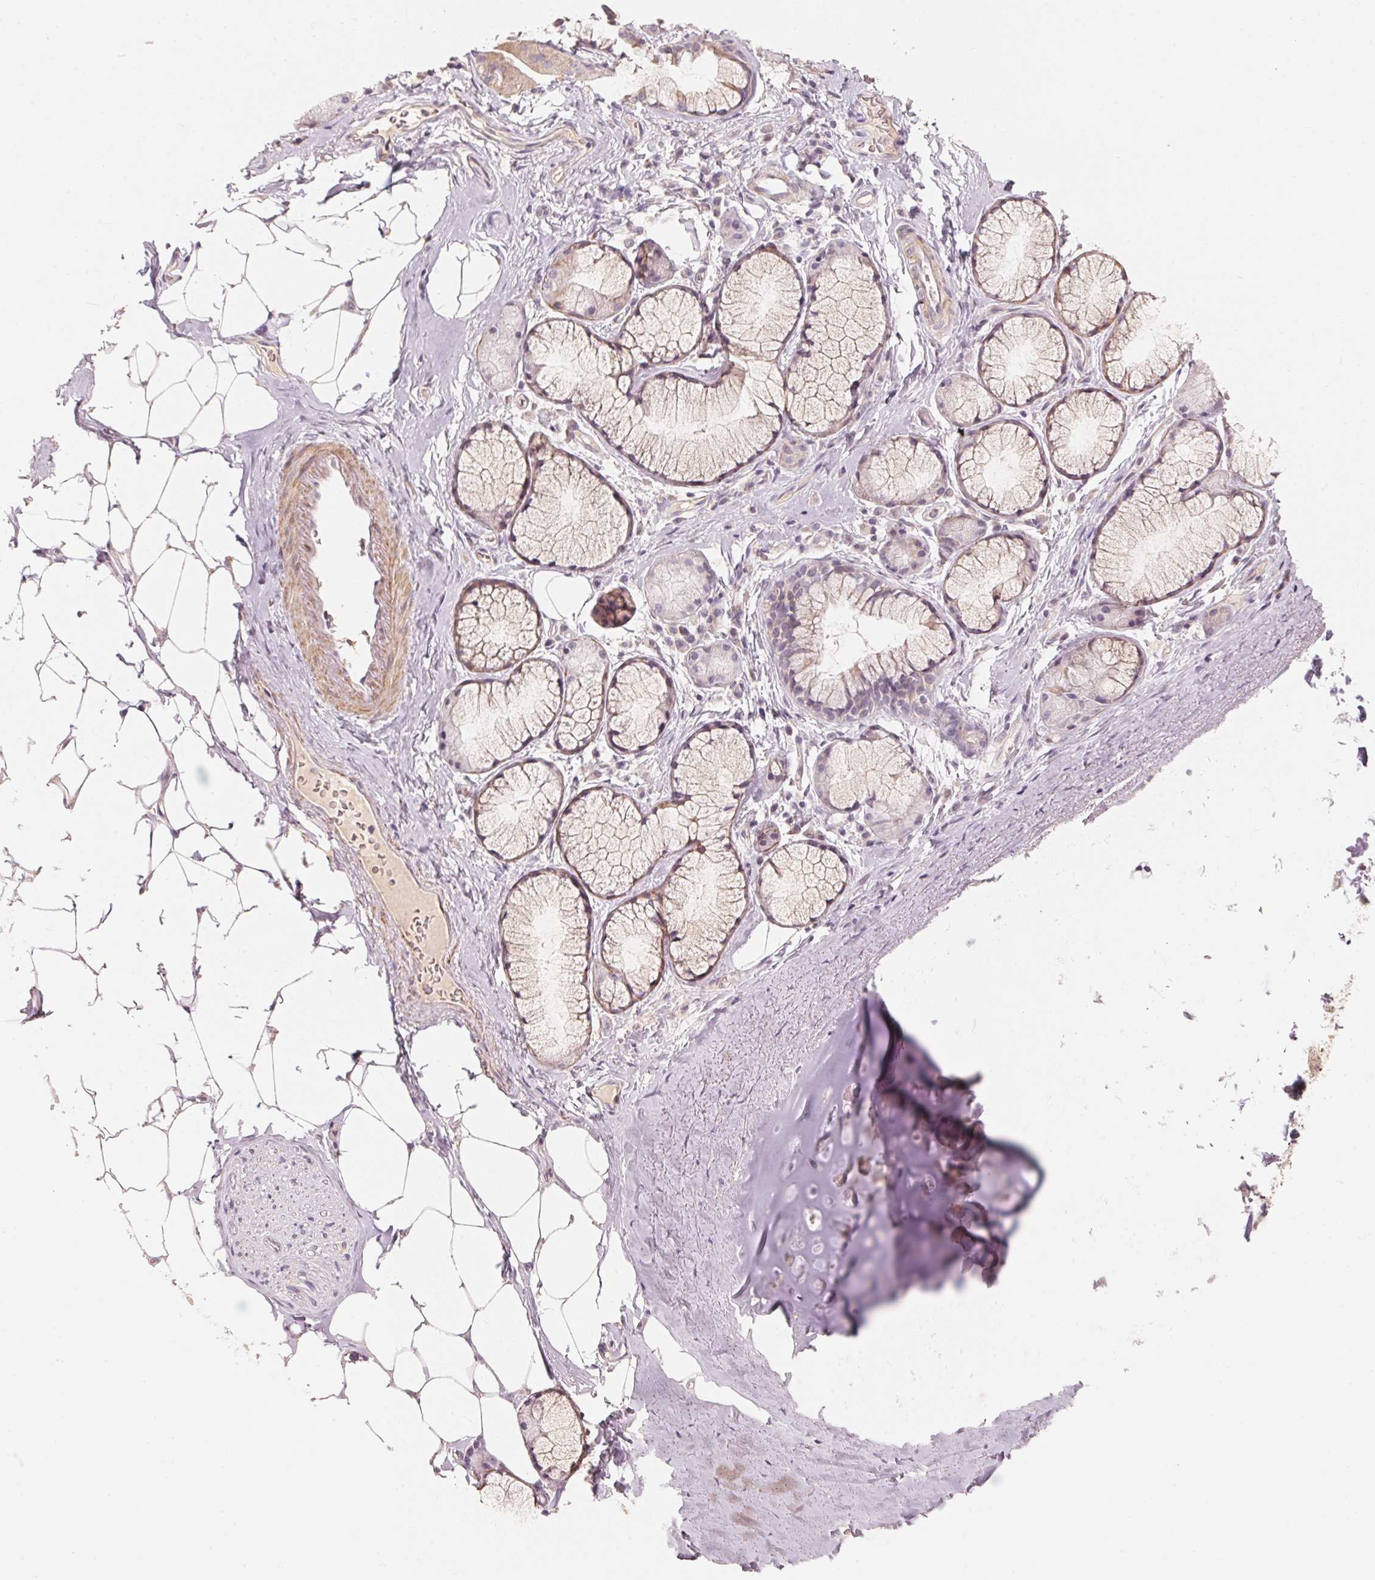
{"staining": {"intensity": "negative", "quantity": "none", "location": "none"}, "tissue": "adipose tissue", "cell_type": "Adipocytes", "image_type": "normal", "snomed": [{"axis": "morphology", "description": "Normal tissue, NOS"}, {"axis": "topography", "description": "Bronchus"}, {"axis": "topography", "description": "Lung"}], "caption": "This histopathology image is of unremarkable adipose tissue stained with immunohistochemistry to label a protein in brown with the nuclei are counter-stained blue. There is no staining in adipocytes.", "gene": "TP53AIP1", "patient": {"sex": "female", "age": 57}}